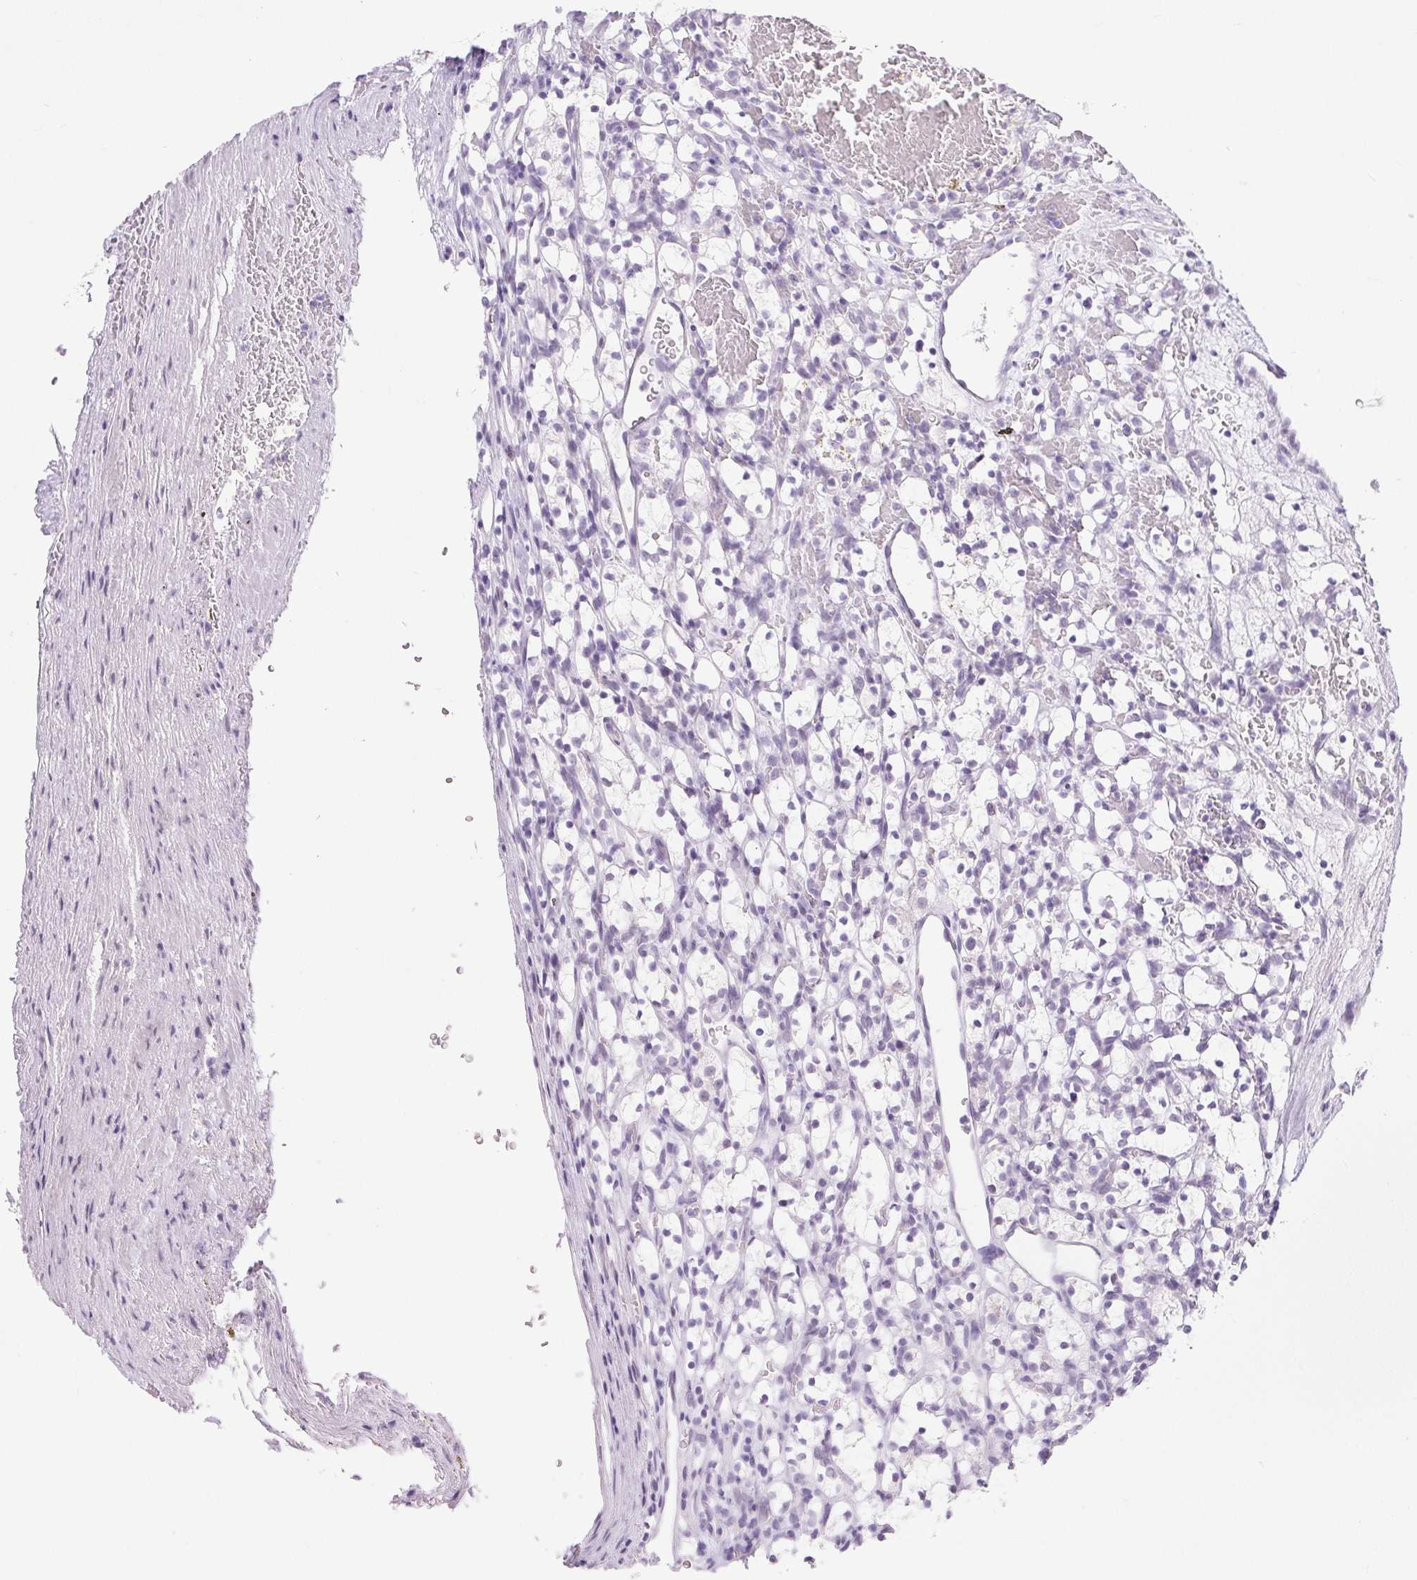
{"staining": {"intensity": "negative", "quantity": "none", "location": "none"}, "tissue": "renal cancer", "cell_type": "Tumor cells", "image_type": "cancer", "snomed": [{"axis": "morphology", "description": "Adenocarcinoma, NOS"}, {"axis": "topography", "description": "Kidney"}], "caption": "A histopathology image of human renal adenocarcinoma is negative for staining in tumor cells.", "gene": "BCAS1", "patient": {"sex": "female", "age": 69}}